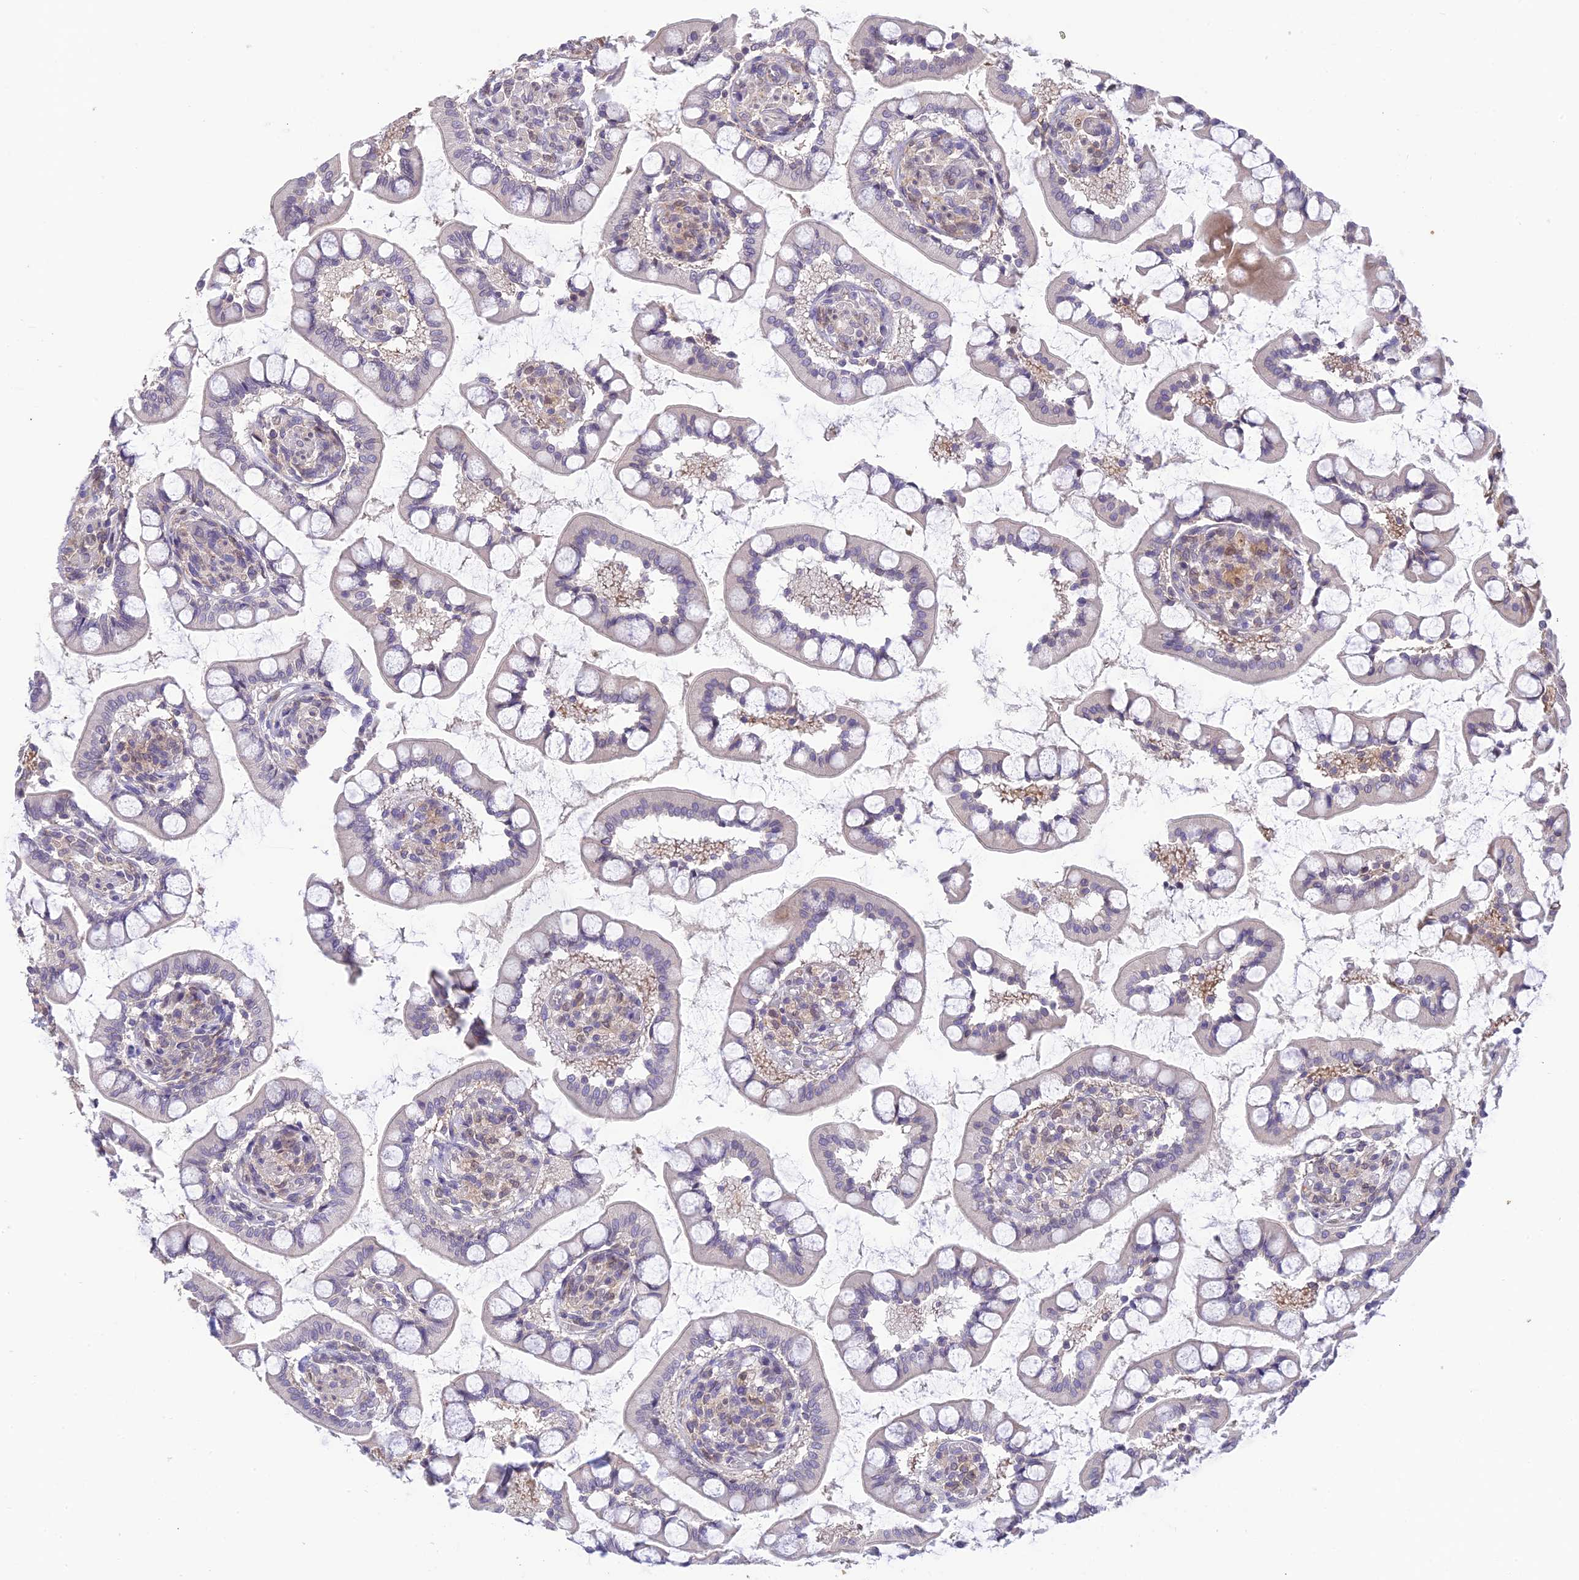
{"staining": {"intensity": "negative", "quantity": "none", "location": "none"}, "tissue": "small intestine", "cell_type": "Glandular cells", "image_type": "normal", "snomed": [{"axis": "morphology", "description": "Normal tissue, NOS"}, {"axis": "topography", "description": "Small intestine"}], "caption": "Immunohistochemistry (IHC) of unremarkable small intestine shows no expression in glandular cells. Brightfield microscopy of immunohistochemistry stained with DAB (3,3'-diaminobenzidine) (brown) and hematoxylin (blue), captured at high magnification.", "gene": "BMT2", "patient": {"sex": "male", "age": 52}}